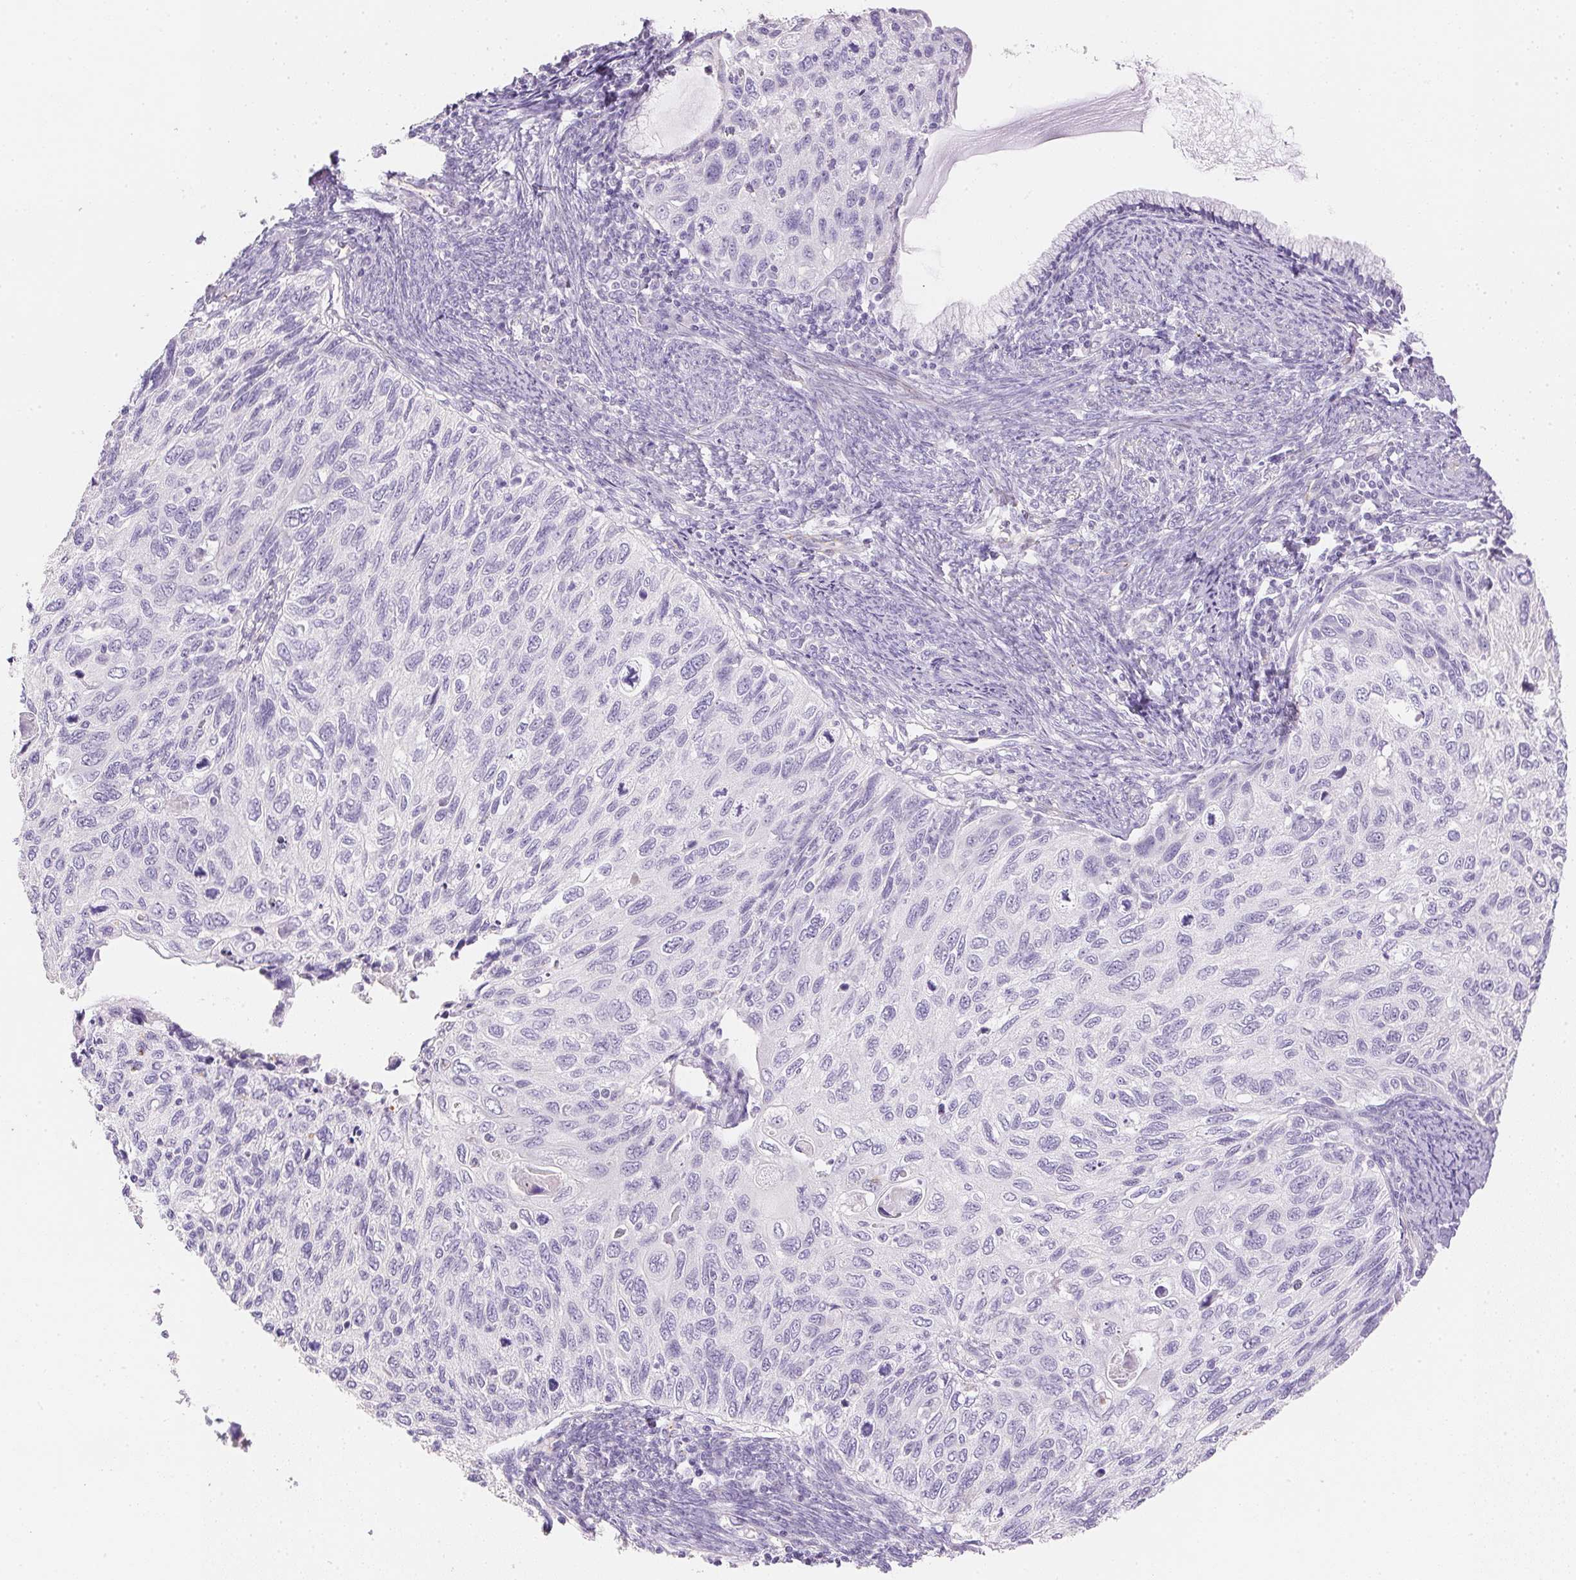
{"staining": {"intensity": "negative", "quantity": "none", "location": "none"}, "tissue": "cervical cancer", "cell_type": "Tumor cells", "image_type": "cancer", "snomed": [{"axis": "morphology", "description": "Squamous cell carcinoma, NOS"}, {"axis": "topography", "description": "Cervix"}], "caption": "There is no significant expression in tumor cells of cervical cancer (squamous cell carcinoma).", "gene": "KCNE2", "patient": {"sex": "female", "age": 70}}